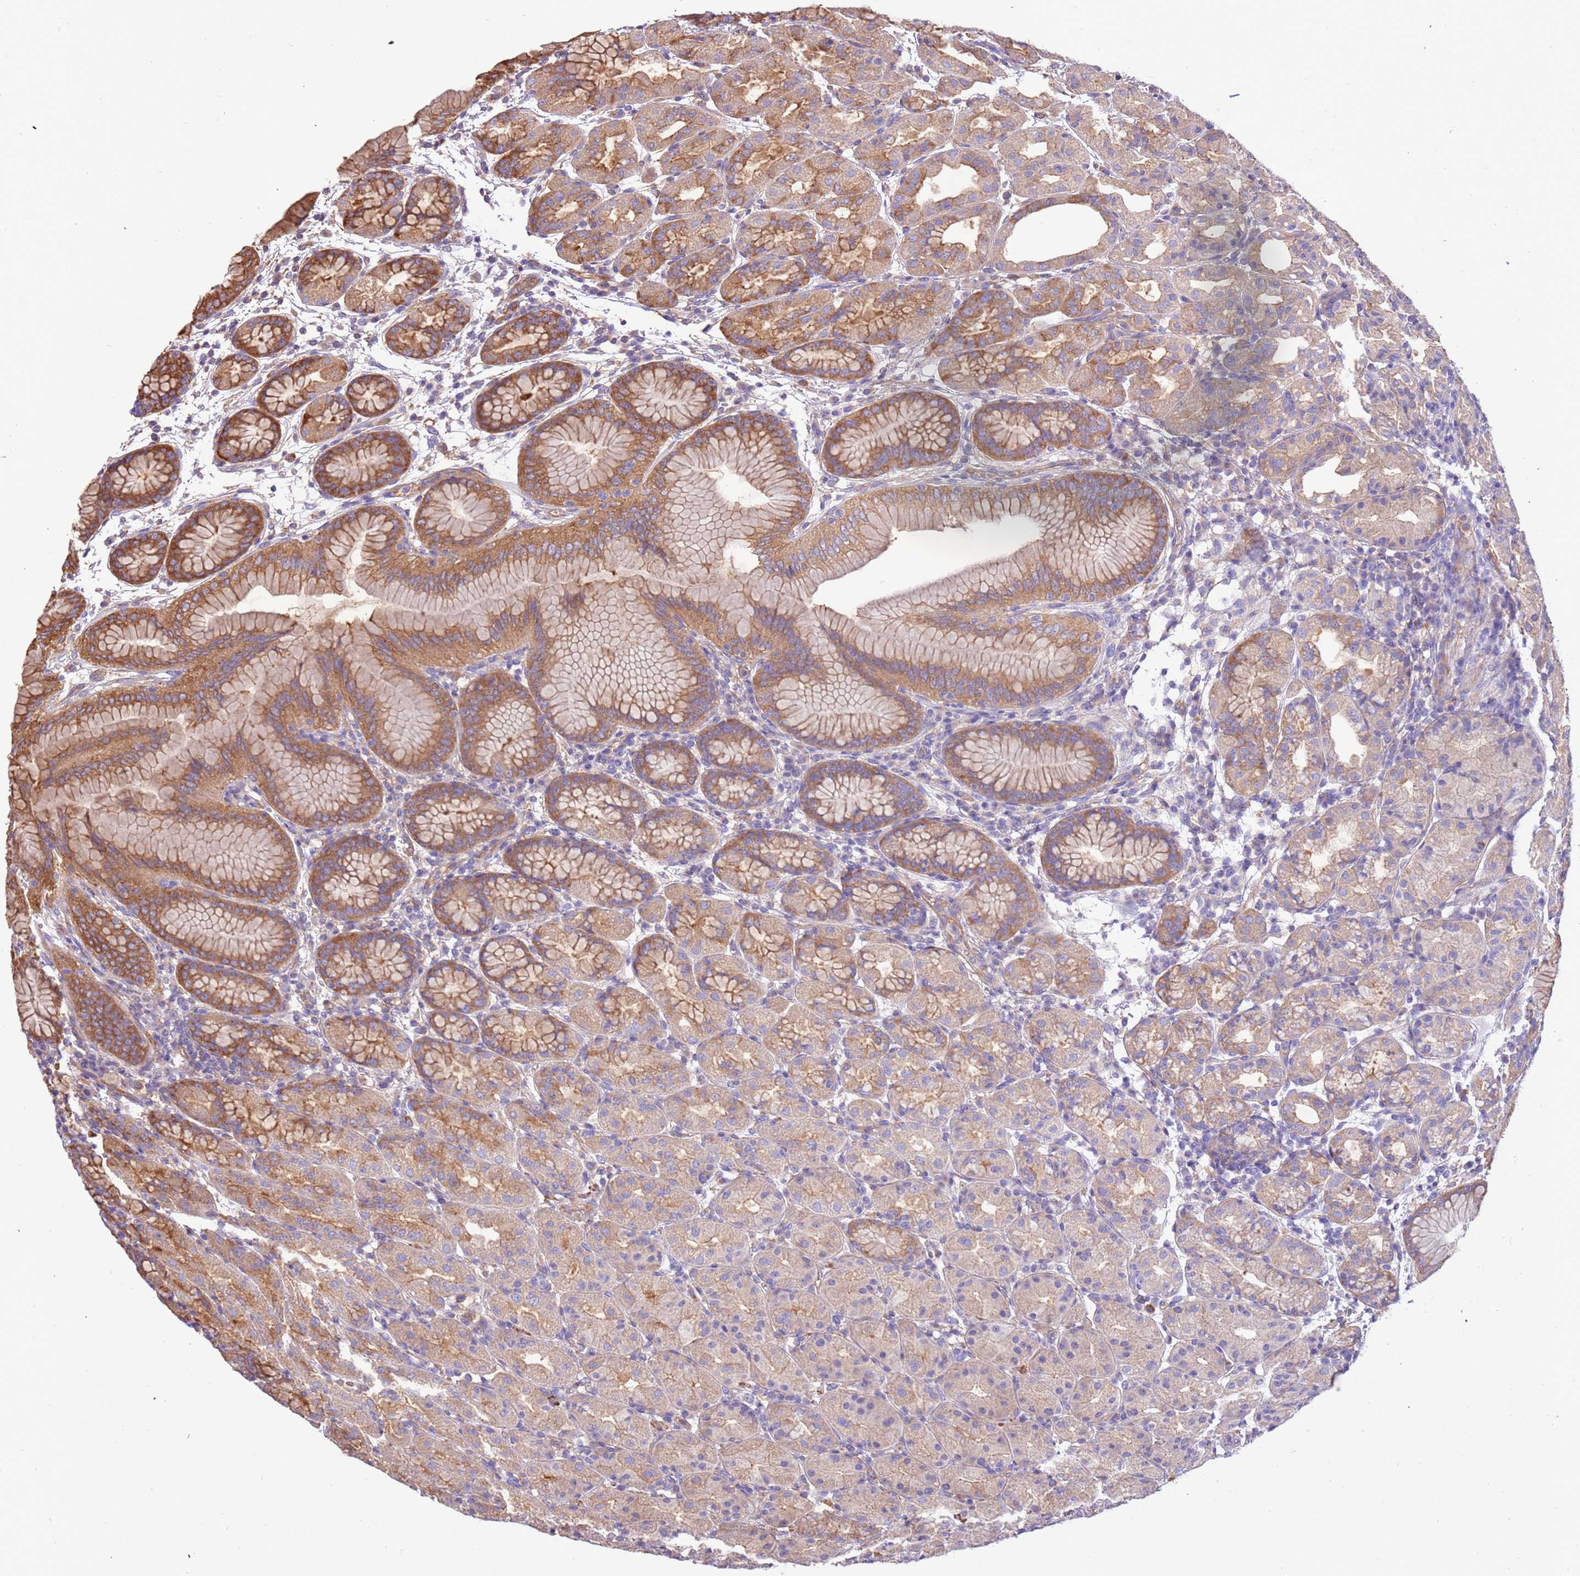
{"staining": {"intensity": "moderate", "quantity": ">75%", "location": "cytoplasmic/membranous"}, "tissue": "stomach", "cell_type": "Glandular cells", "image_type": "normal", "snomed": [{"axis": "morphology", "description": "Normal tissue, NOS"}, {"axis": "topography", "description": "Stomach"}], "caption": "An IHC micrograph of unremarkable tissue is shown. Protein staining in brown highlights moderate cytoplasmic/membranous positivity in stomach within glandular cells. The staining is performed using DAB brown chromogen to label protein expression. The nuclei are counter-stained blue using hematoxylin.", "gene": "NAALADL1", "patient": {"sex": "female", "age": 79}}